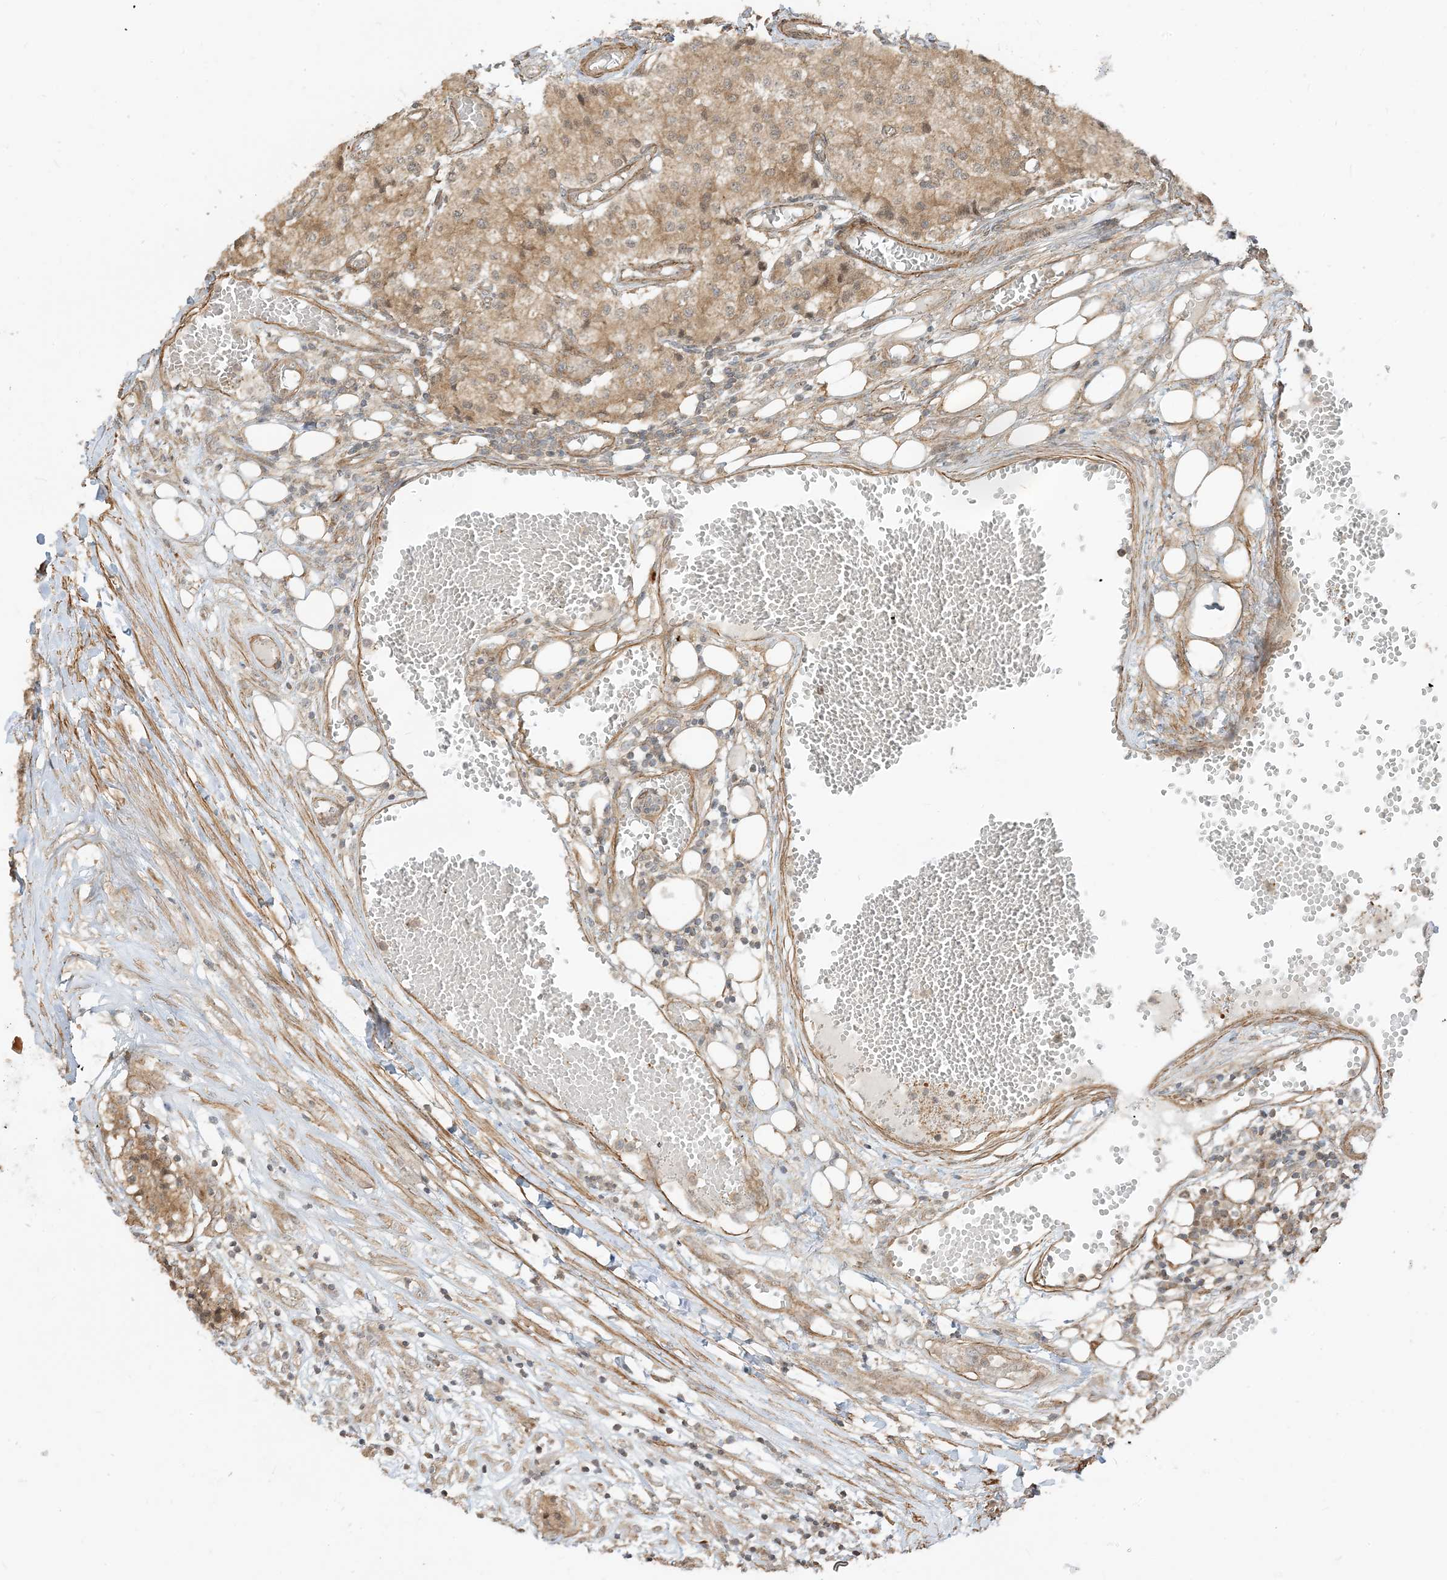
{"staining": {"intensity": "moderate", "quantity": ">75%", "location": "cytoplasmic/membranous"}, "tissue": "carcinoid", "cell_type": "Tumor cells", "image_type": "cancer", "snomed": [{"axis": "morphology", "description": "Carcinoid, malignant, NOS"}, {"axis": "topography", "description": "Colon"}], "caption": "High-power microscopy captured an immunohistochemistry (IHC) histopathology image of carcinoid, revealing moderate cytoplasmic/membranous expression in approximately >75% of tumor cells. (DAB IHC, brown staining for protein, blue staining for nuclei).", "gene": "TBCC", "patient": {"sex": "female", "age": 52}}